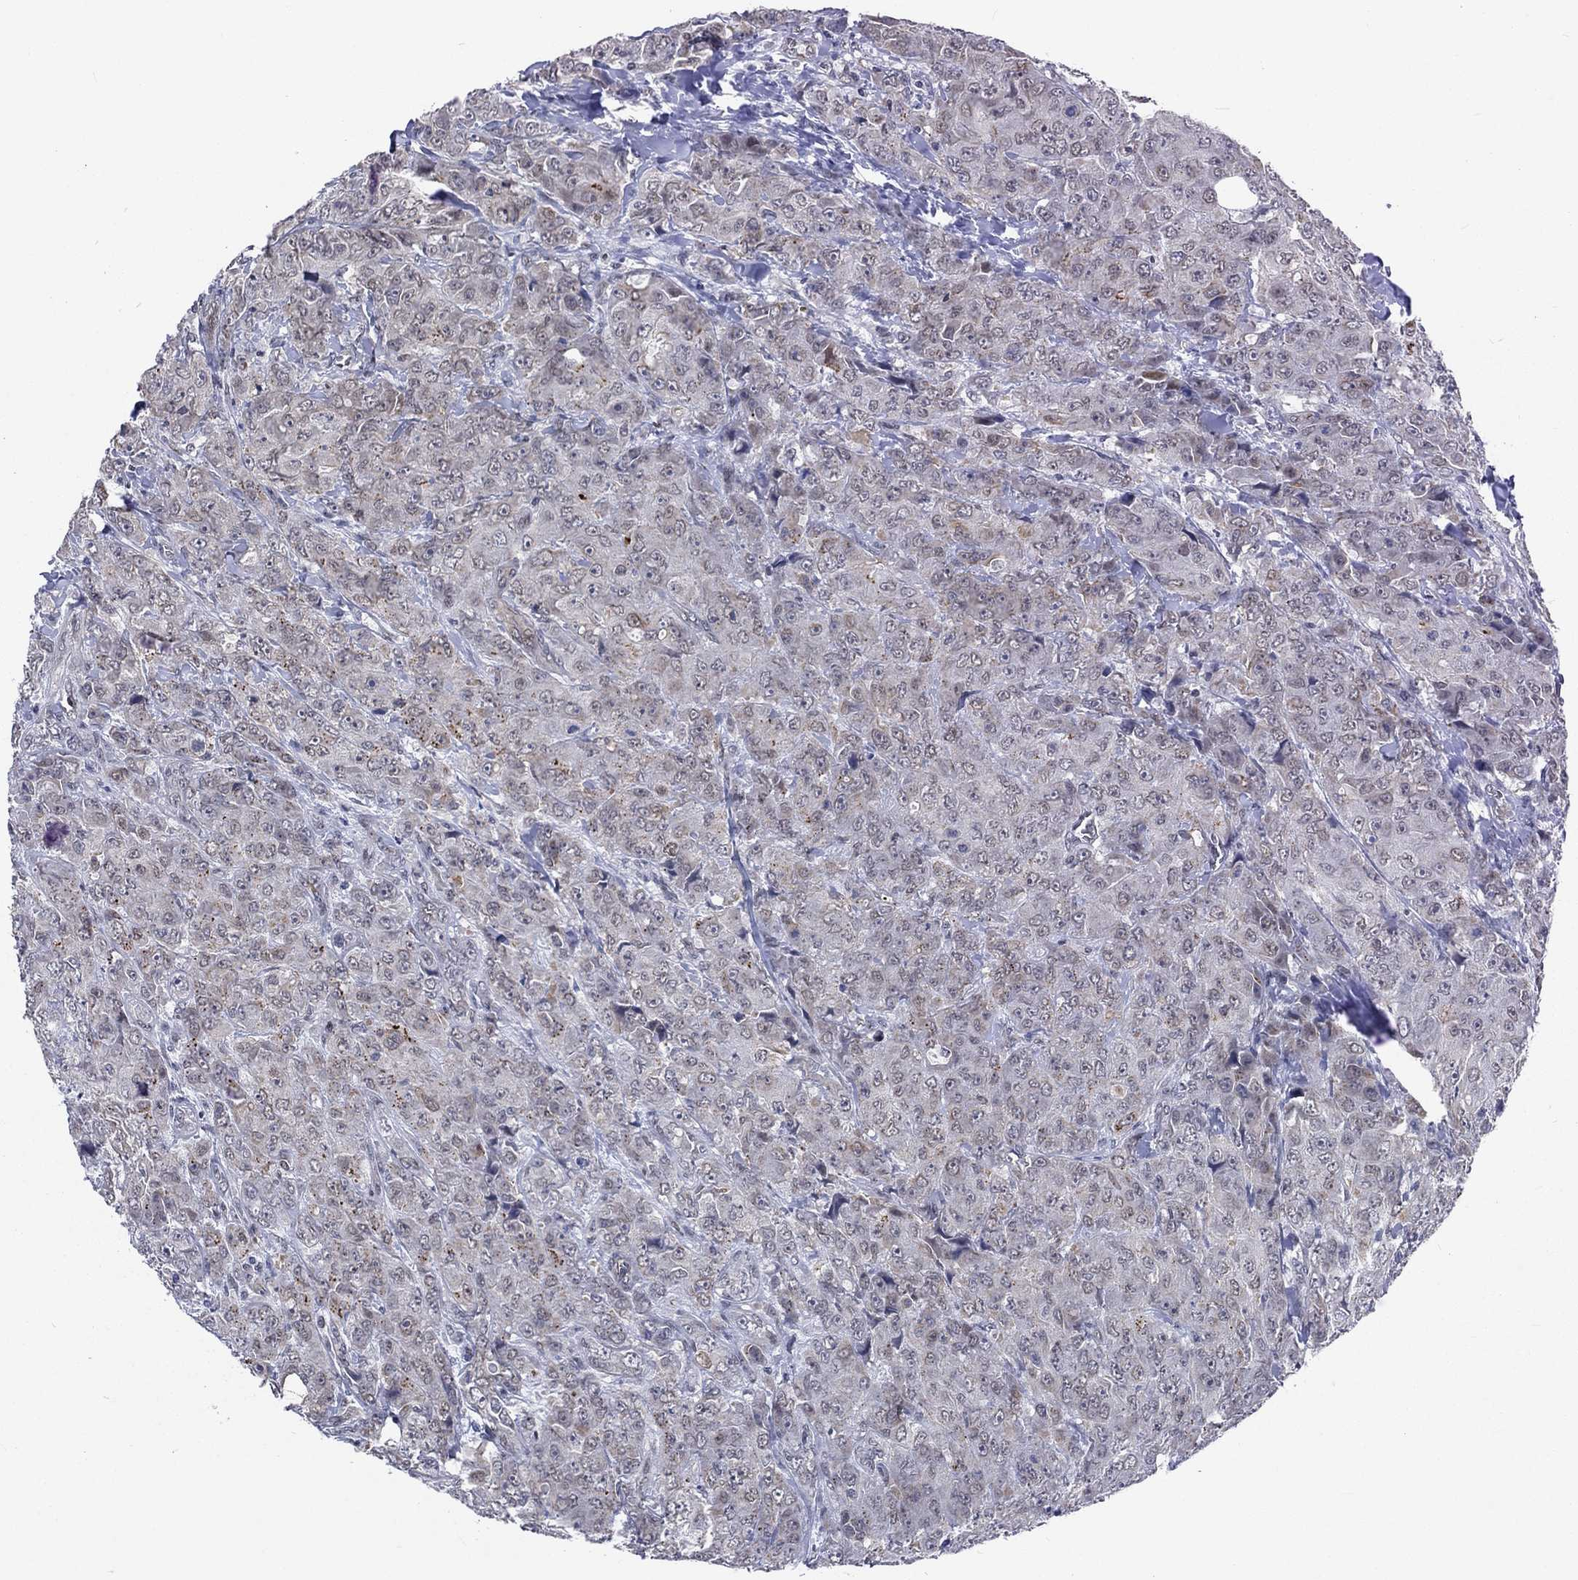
{"staining": {"intensity": "negative", "quantity": "none", "location": "none"}, "tissue": "breast cancer", "cell_type": "Tumor cells", "image_type": "cancer", "snomed": [{"axis": "morphology", "description": "Duct carcinoma"}, {"axis": "topography", "description": "Breast"}], "caption": "Breast infiltrating ductal carcinoma was stained to show a protein in brown. There is no significant positivity in tumor cells.", "gene": "ZBED1", "patient": {"sex": "female", "age": 43}}